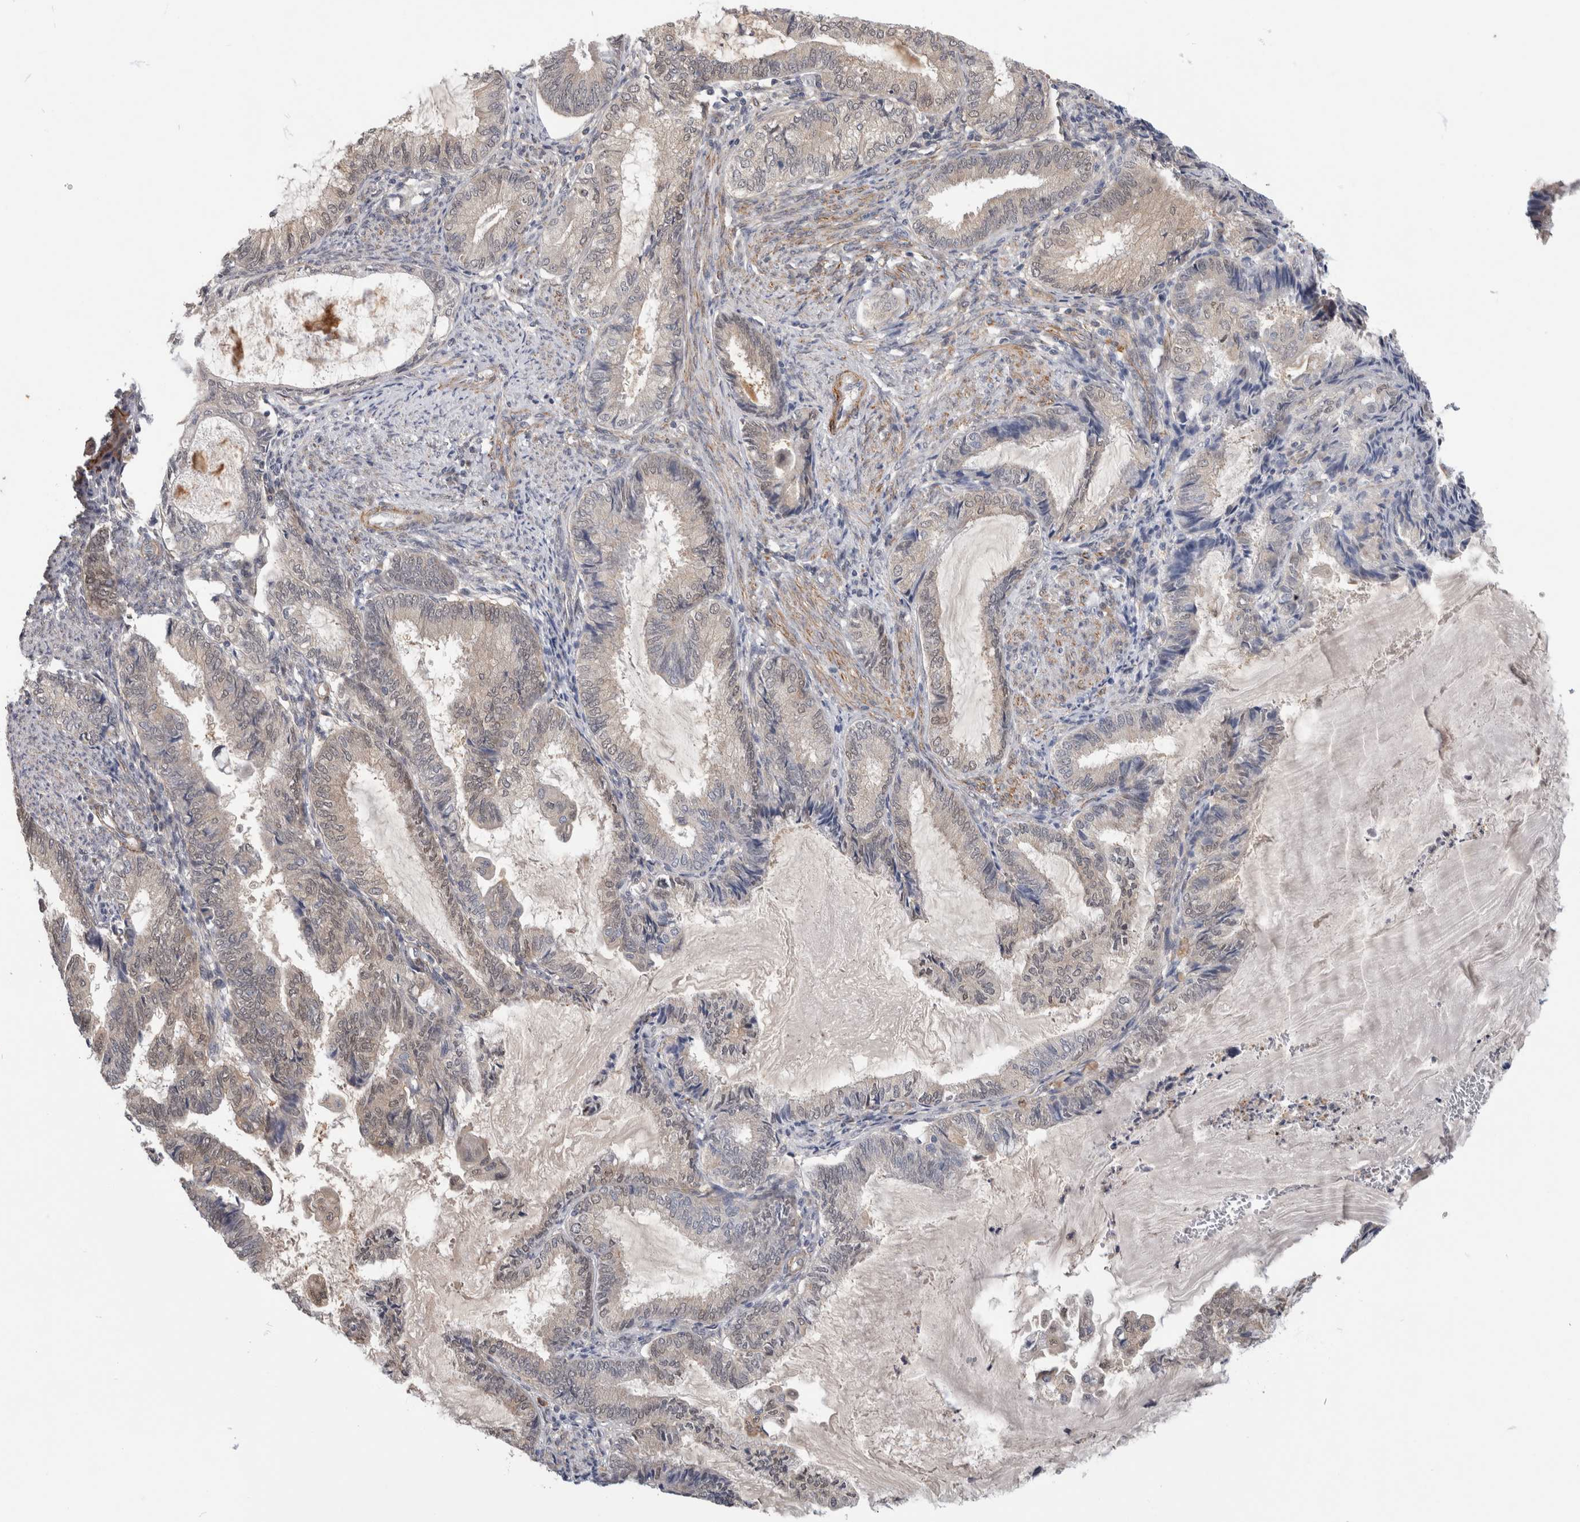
{"staining": {"intensity": "weak", "quantity": "<25%", "location": "nuclear"}, "tissue": "endometrial cancer", "cell_type": "Tumor cells", "image_type": "cancer", "snomed": [{"axis": "morphology", "description": "Adenocarcinoma, NOS"}, {"axis": "topography", "description": "Endometrium"}], "caption": "This is a image of immunohistochemistry staining of endometrial cancer (adenocarcinoma), which shows no positivity in tumor cells. (DAB immunohistochemistry (IHC) visualized using brightfield microscopy, high magnification).", "gene": "PGM1", "patient": {"sex": "female", "age": 86}}